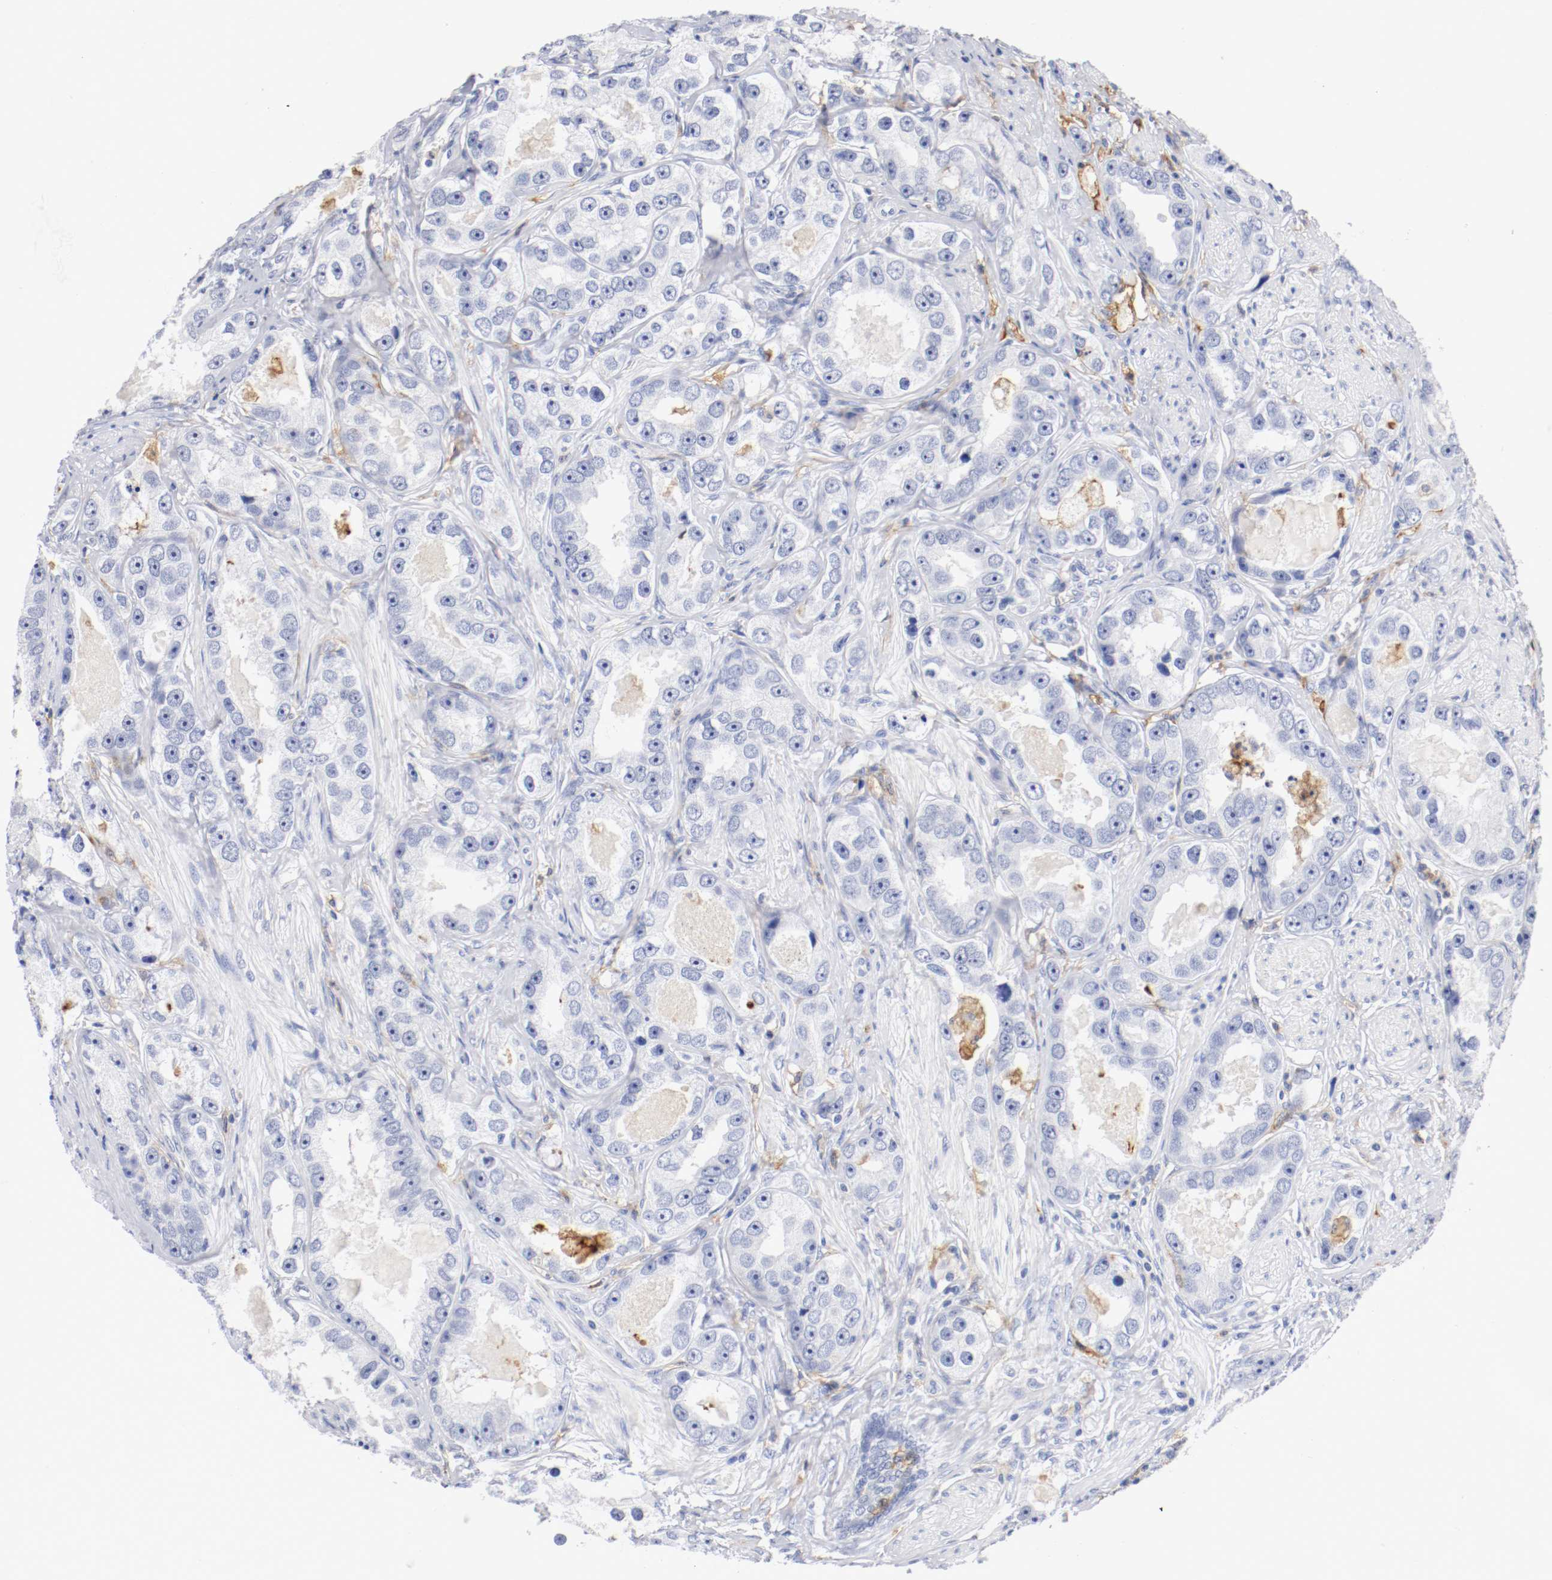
{"staining": {"intensity": "negative", "quantity": "none", "location": "none"}, "tissue": "prostate cancer", "cell_type": "Tumor cells", "image_type": "cancer", "snomed": [{"axis": "morphology", "description": "Adenocarcinoma, High grade"}, {"axis": "topography", "description": "Prostate"}], "caption": "Prostate adenocarcinoma (high-grade) was stained to show a protein in brown. There is no significant positivity in tumor cells.", "gene": "ITGAX", "patient": {"sex": "male", "age": 63}}